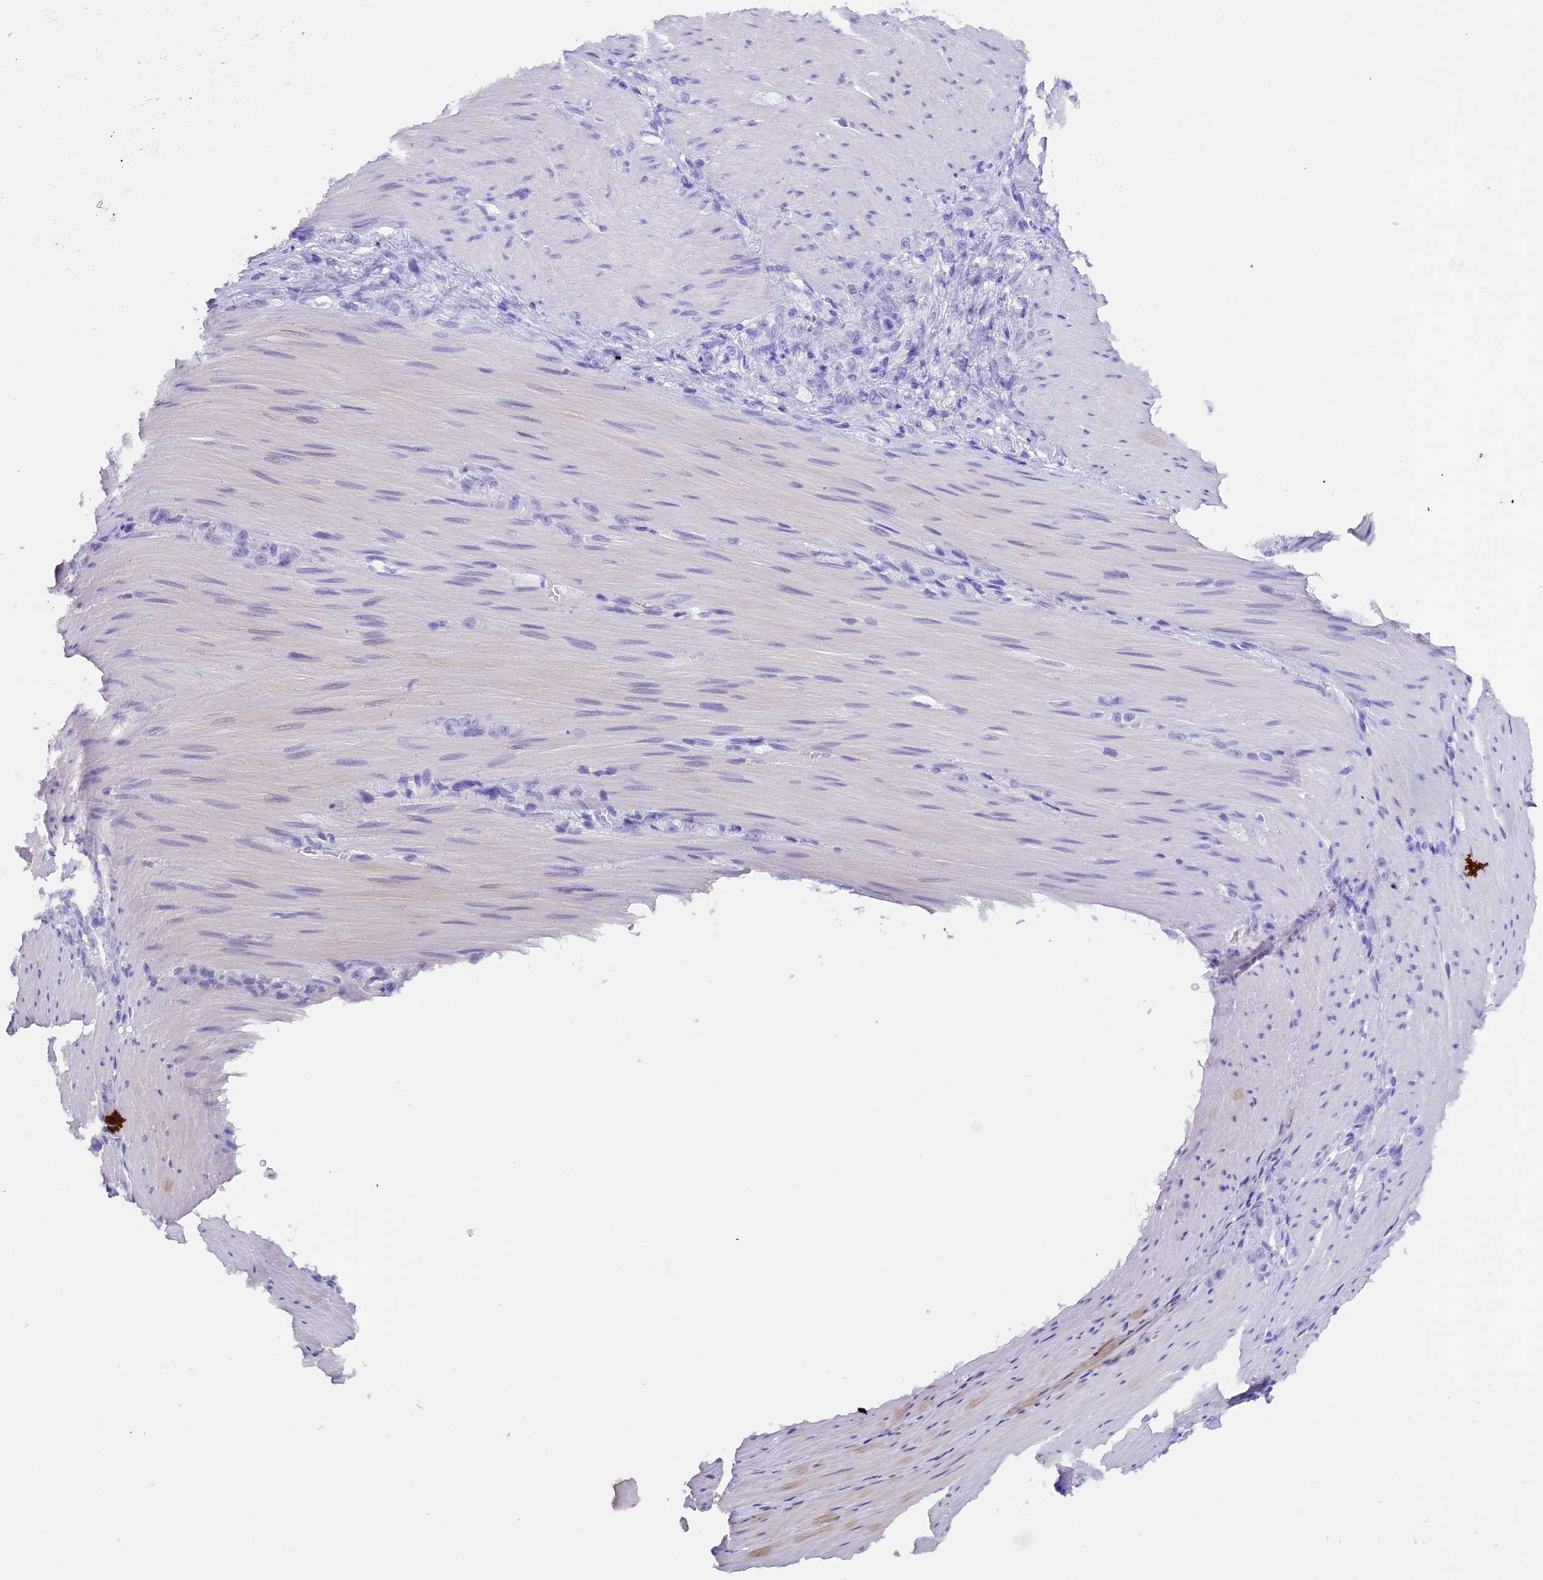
{"staining": {"intensity": "negative", "quantity": "none", "location": "none"}, "tissue": "stomach cancer", "cell_type": "Tumor cells", "image_type": "cancer", "snomed": [{"axis": "morphology", "description": "Normal tissue, NOS"}, {"axis": "morphology", "description": "Adenocarcinoma, NOS"}, {"axis": "topography", "description": "Stomach"}], "caption": "Tumor cells show no significant protein staining in stomach adenocarcinoma. (DAB immunohistochemistry visualized using brightfield microscopy, high magnification).", "gene": "TBC1D1", "patient": {"sex": "male", "age": 82}}